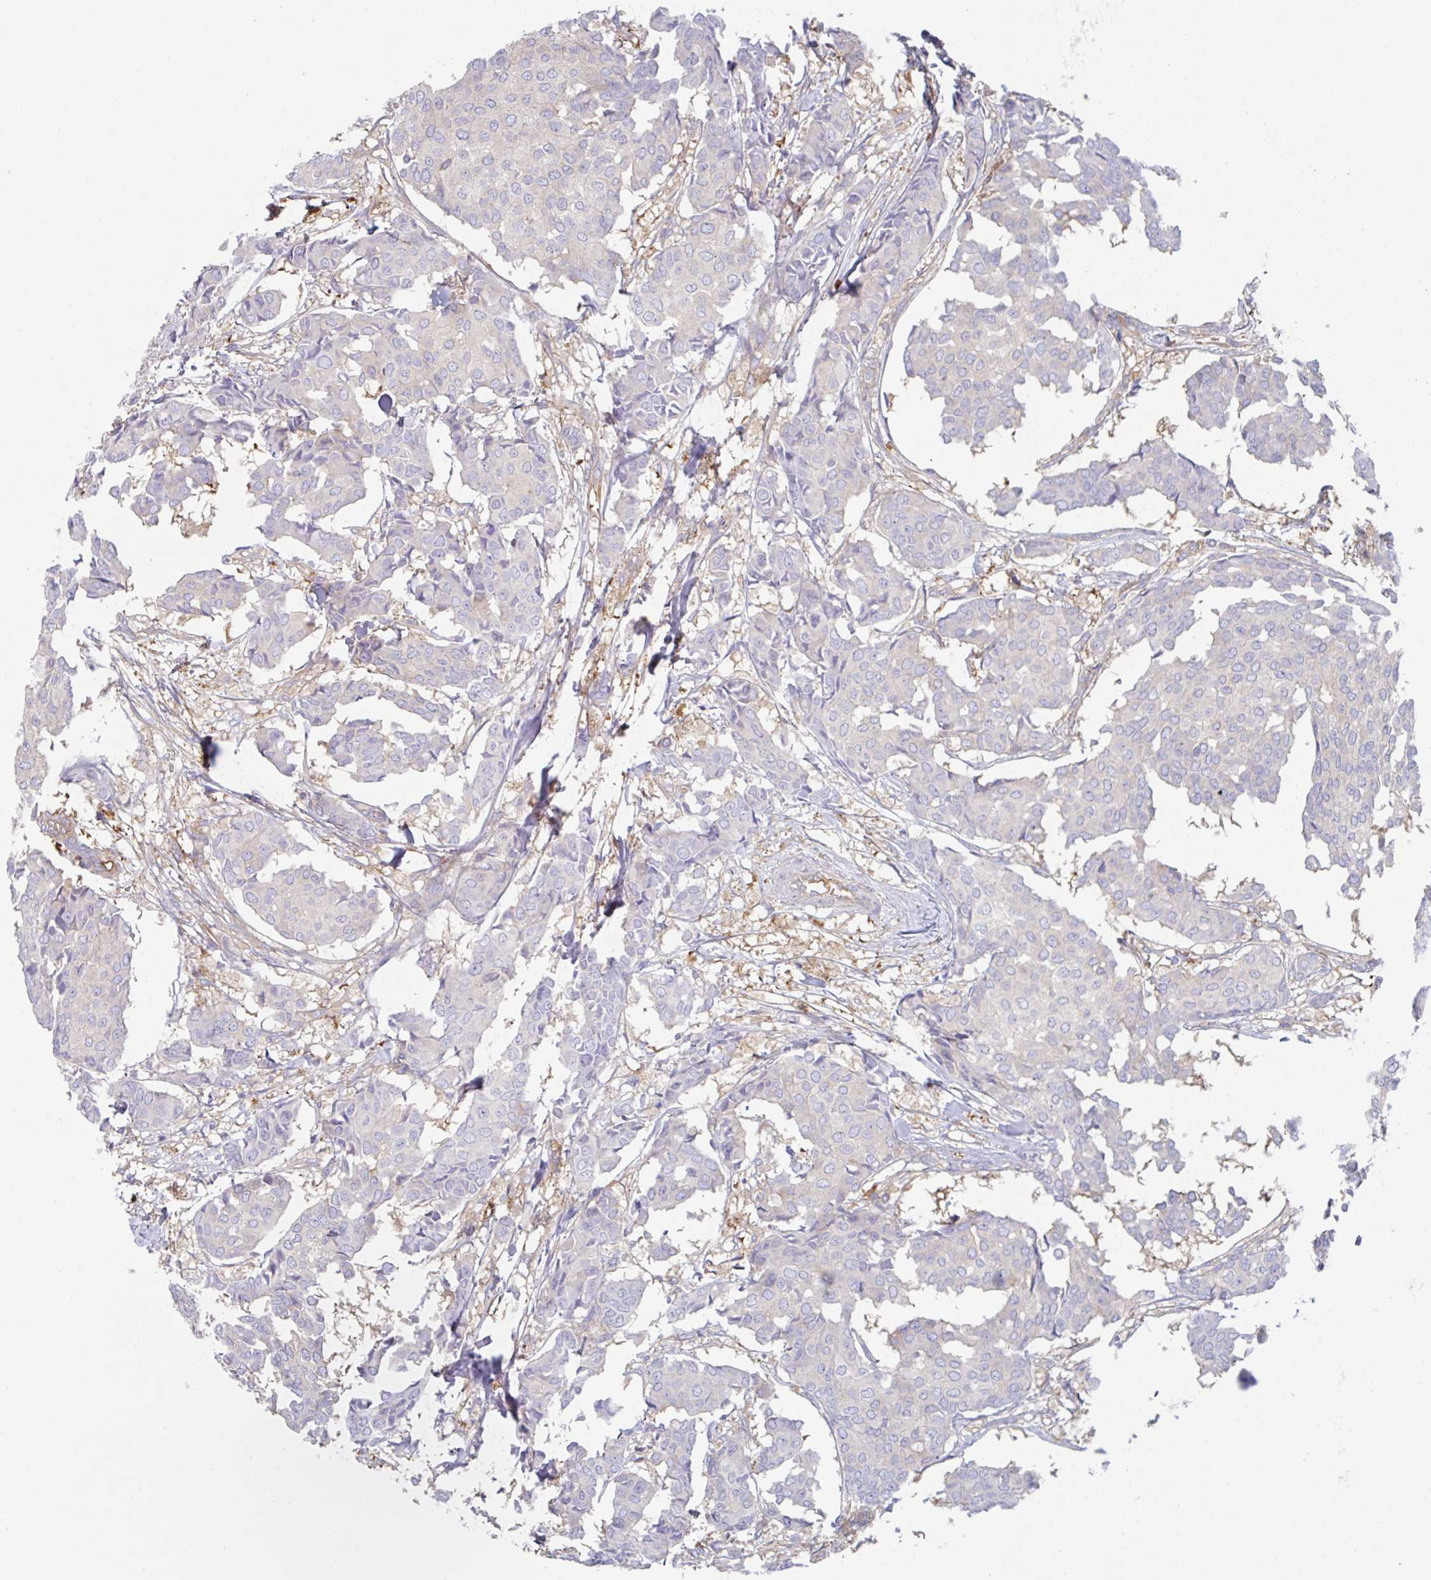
{"staining": {"intensity": "negative", "quantity": "none", "location": "none"}, "tissue": "breast cancer", "cell_type": "Tumor cells", "image_type": "cancer", "snomed": [{"axis": "morphology", "description": "Duct carcinoma"}, {"axis": "topography", "description": "Breast"}], "caption": "Immunohistochemistry (IHC) of human invasive ductal carcinoma (breast) demonstrates no positivity in tumor cells.", "gene": "AMPD2", "patient": {"sex": "female", "age": 75}}